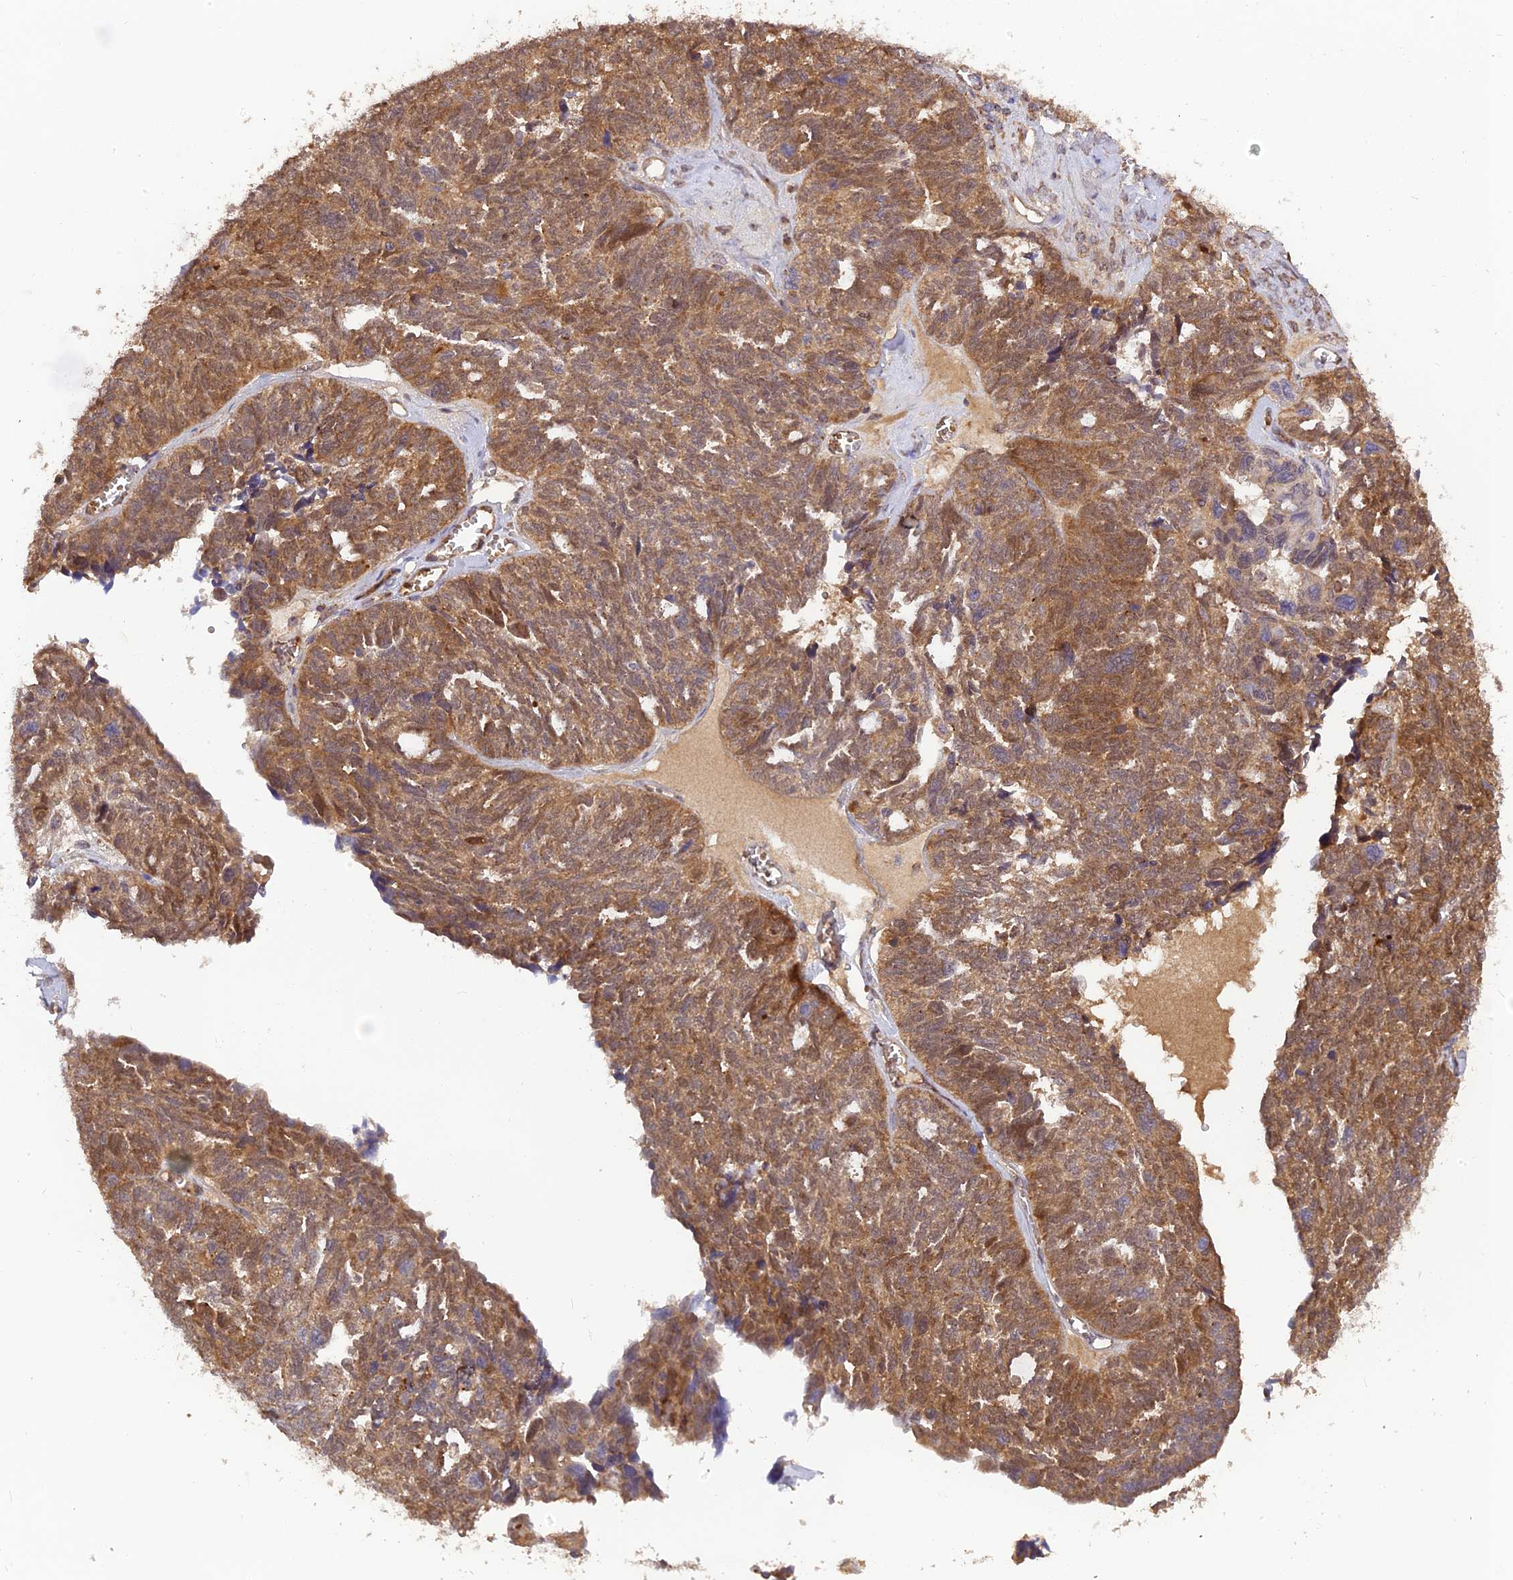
{"staining": {"intensity": "moderate", "quantity": ">75%", "location": "cytoplasmic/membranous"}, "tissue": "ovarian cancer", "cell_type": "Tumor cells", "image_type": "cancer", "snomed": [{"axis": "morphology", "description": "Cystadenocarcinoma, serous, NOS"}, {"axis": "topography", "description": "Ovary"}], "caption": "Protein expression analysis of human serous cystadenocarcinoma (ovarian) reveals moderate cytoplasmic/membranous expression in about >75% of tumor cells.", "gene": "RPIA", "patient": {"sex": "female", "age": 79}}